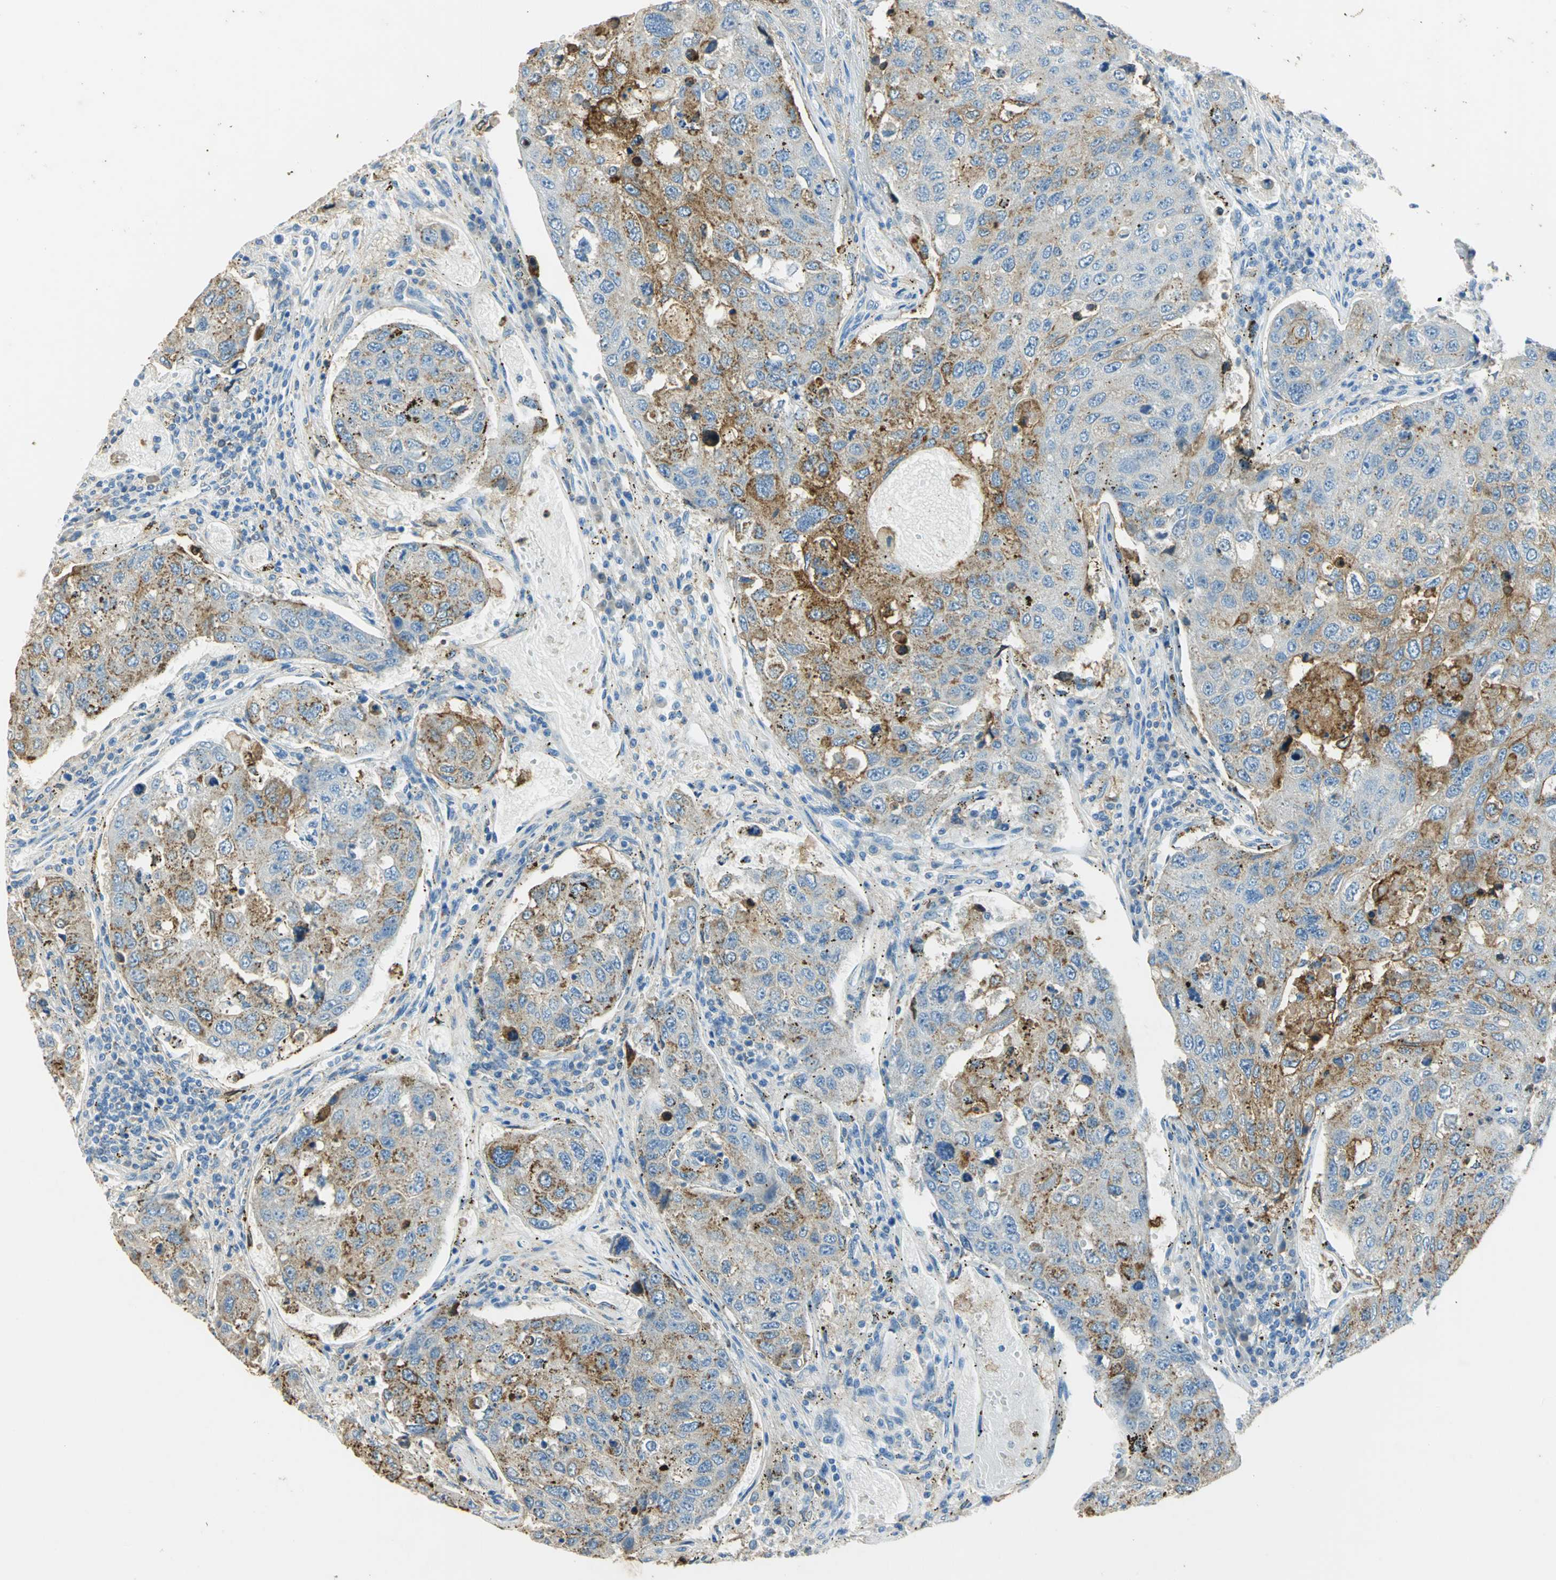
{"staining": {"intensity": "moderate", "quantity": "<25%", "location": "cytoplasmic/membranous"}, "tissue": "urothelial cancer", "cell_type": "Tumor cells", "image_type": "cancer", "snomed": [{"axis": "morphology", "description": "Urothelial carcinoma, High grade"}, {"axis": "topography", "description": "Lymph node"}, {"axis": "topography", "description": "Urinary bladder"}], "caption": "An immunohistochemistry micrograph of tumor tissue is shown. Protein staining in brown shows moderate cytoplasmic/membranous positivity in high-grade urothelial carcinoma within tumor cells. The protein of interest is shown in brown color, while the nuclei are stained blue.", "gene": "ANXA4", "patient": {"sex": "male", "age": 51}}